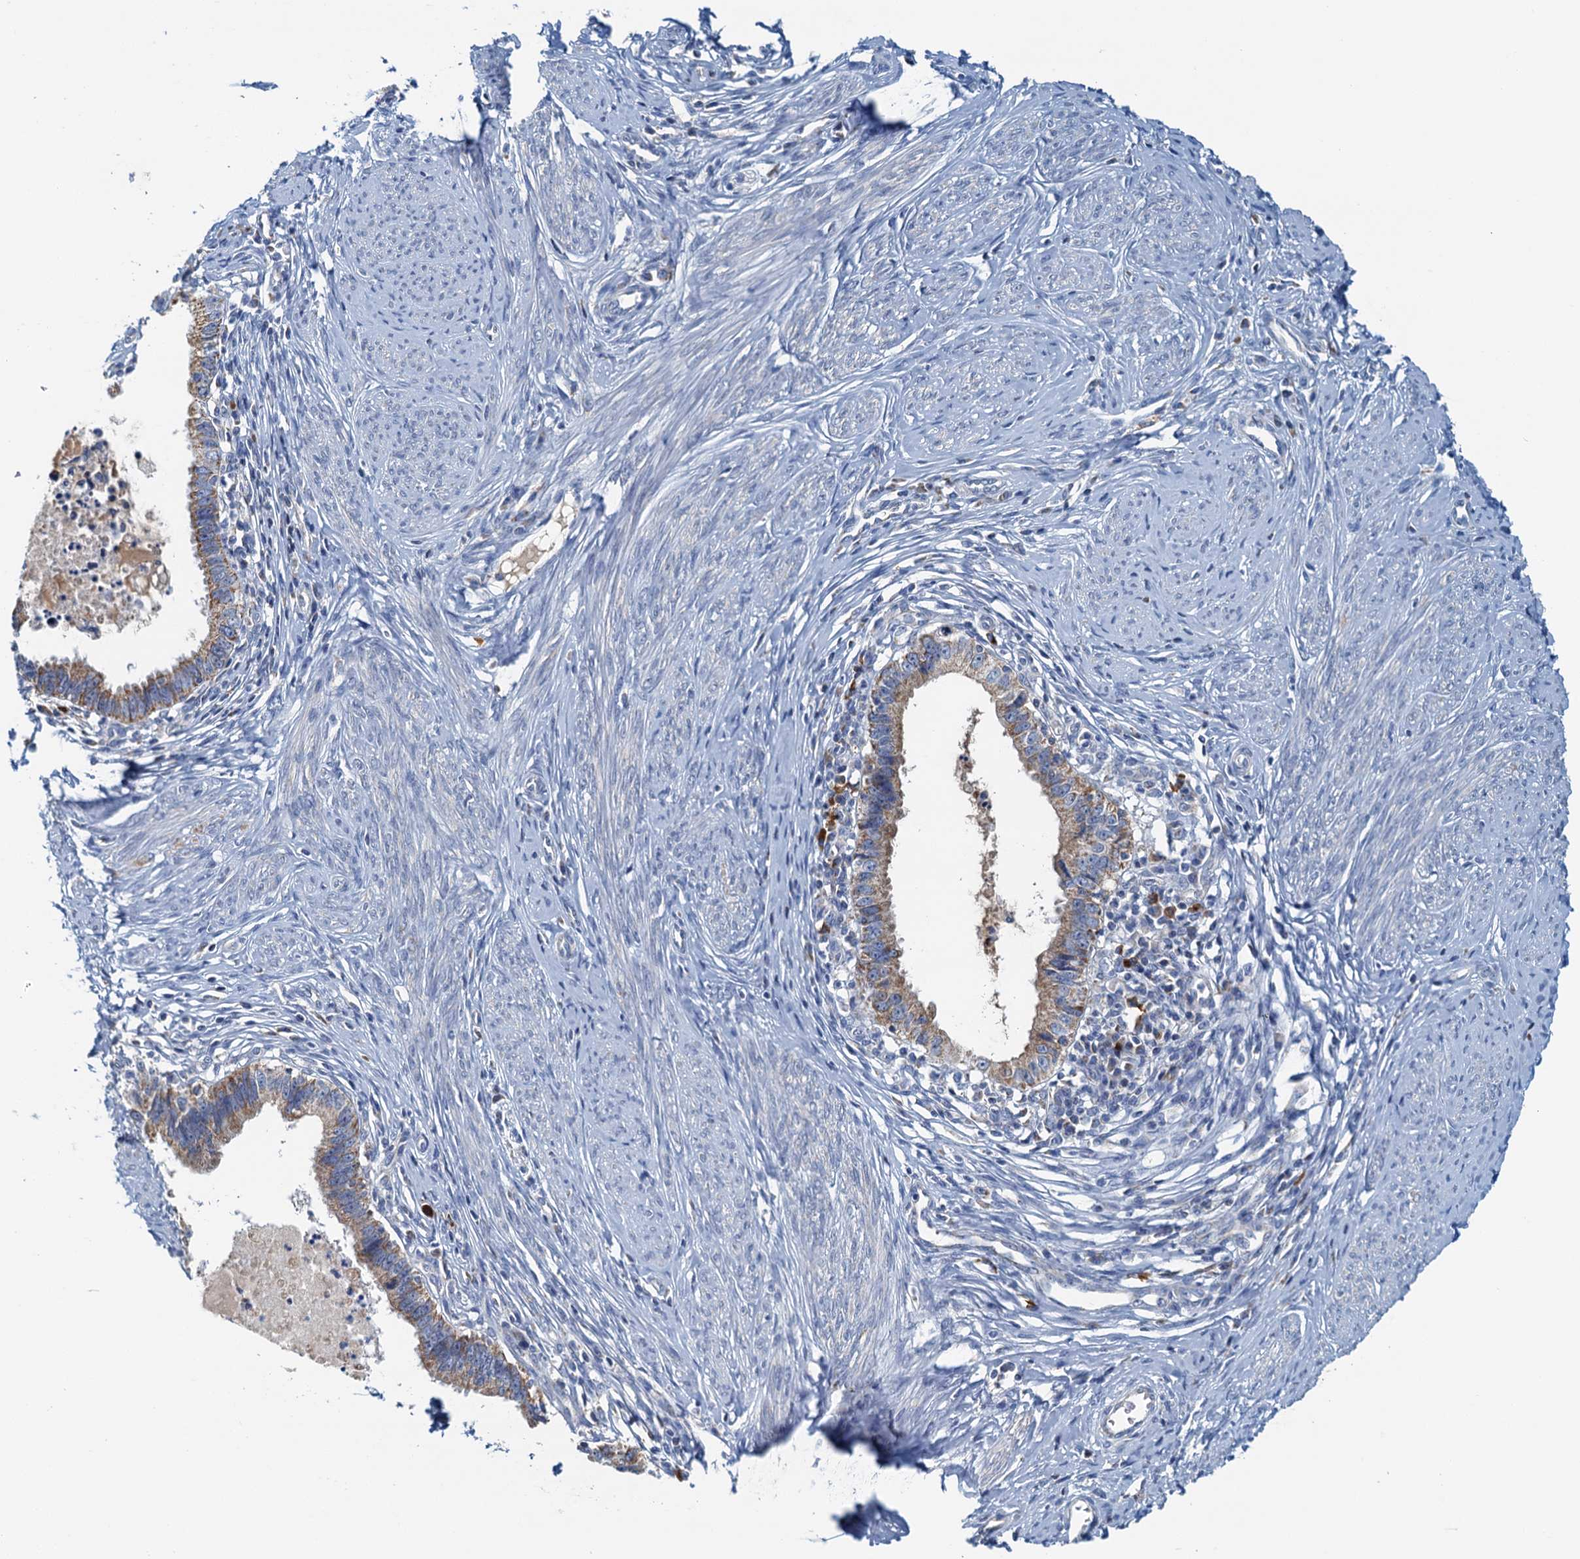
{"staining": {"intensity": "moderate", "quantity": ">75%", "location": "cytoplasmic/membranous"}, "tissue": "cervical cancer", "cell_type": "Tumor cells", "image_type": "cancer", "snomed": [{"axis": "morphology", "description": "Adenocarcinoma, NOS"}, {"axis": "topography", "description": "Cervix"}], "caption": "Tumor cells reveal medium levels of moderate cytoplasmic/membranous staining in about >75% of cells in cervical adenocarcinoma.", "gene": "POC1A", "patient": {"sex": "female", "age": 36}}